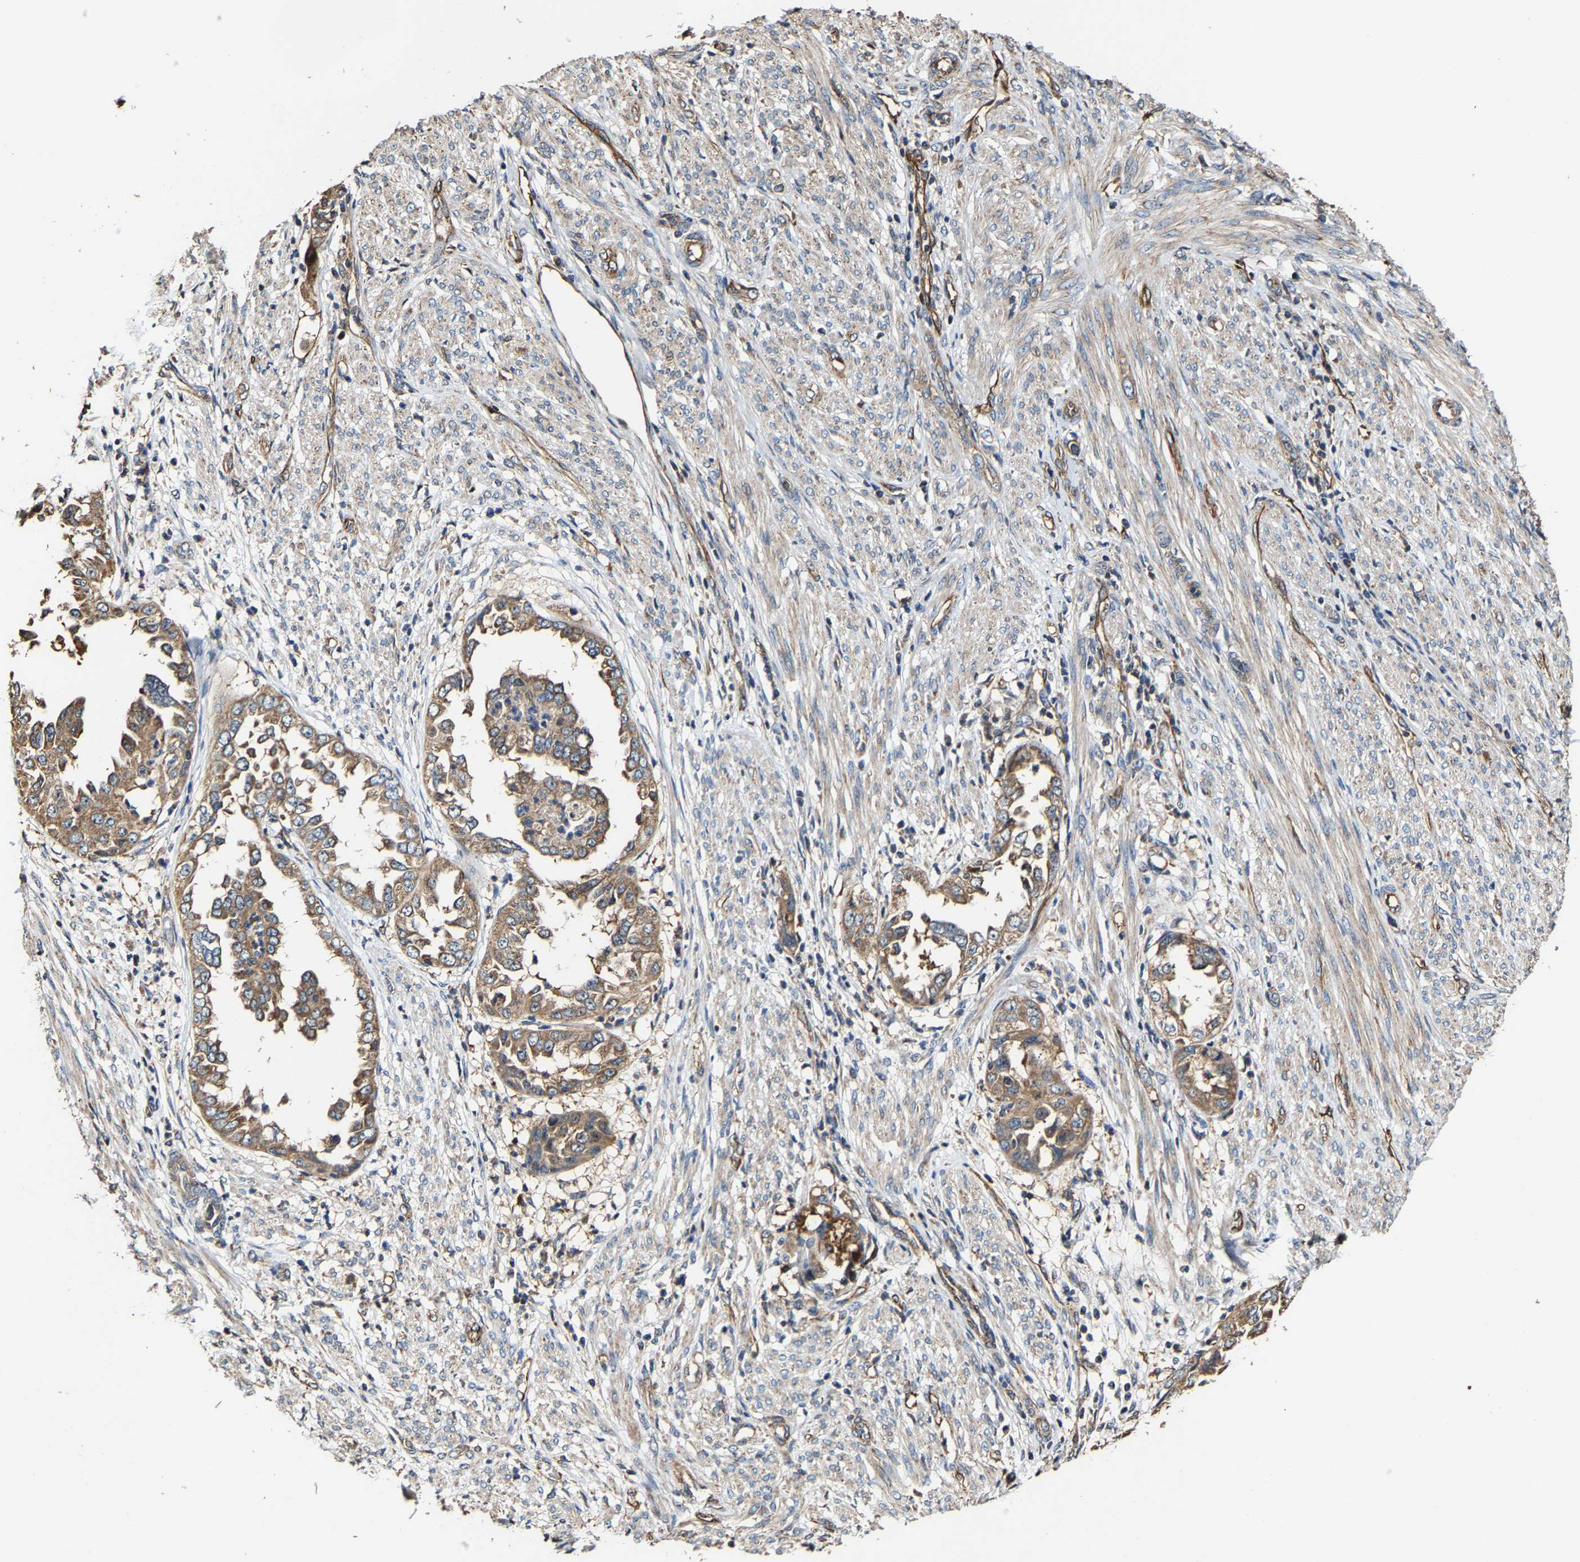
{"staining": {"intensity": "moderate", "quantity": ">75%", "location": "cytoplasmic/membranous"}, "tissue": "endometrial cancer", "cell_type": "Tumor cells", "image_type": "cancer", "snomed": [{"axis": "morphology", "description": "Adenocarcinoma, NOS"}, {"axis": "topography", "description": "Endometrium"}], "caption": "Brown immunohistochemical staining in endometrial cancer exhibits moderate cytoplasmic/membranous staining in about >75% of tumor cells. (Brightfield microscopy of DAB IHC at high magnification).", "gene": "GFRA3", "patient": {"sex": "female", "age": 85}}